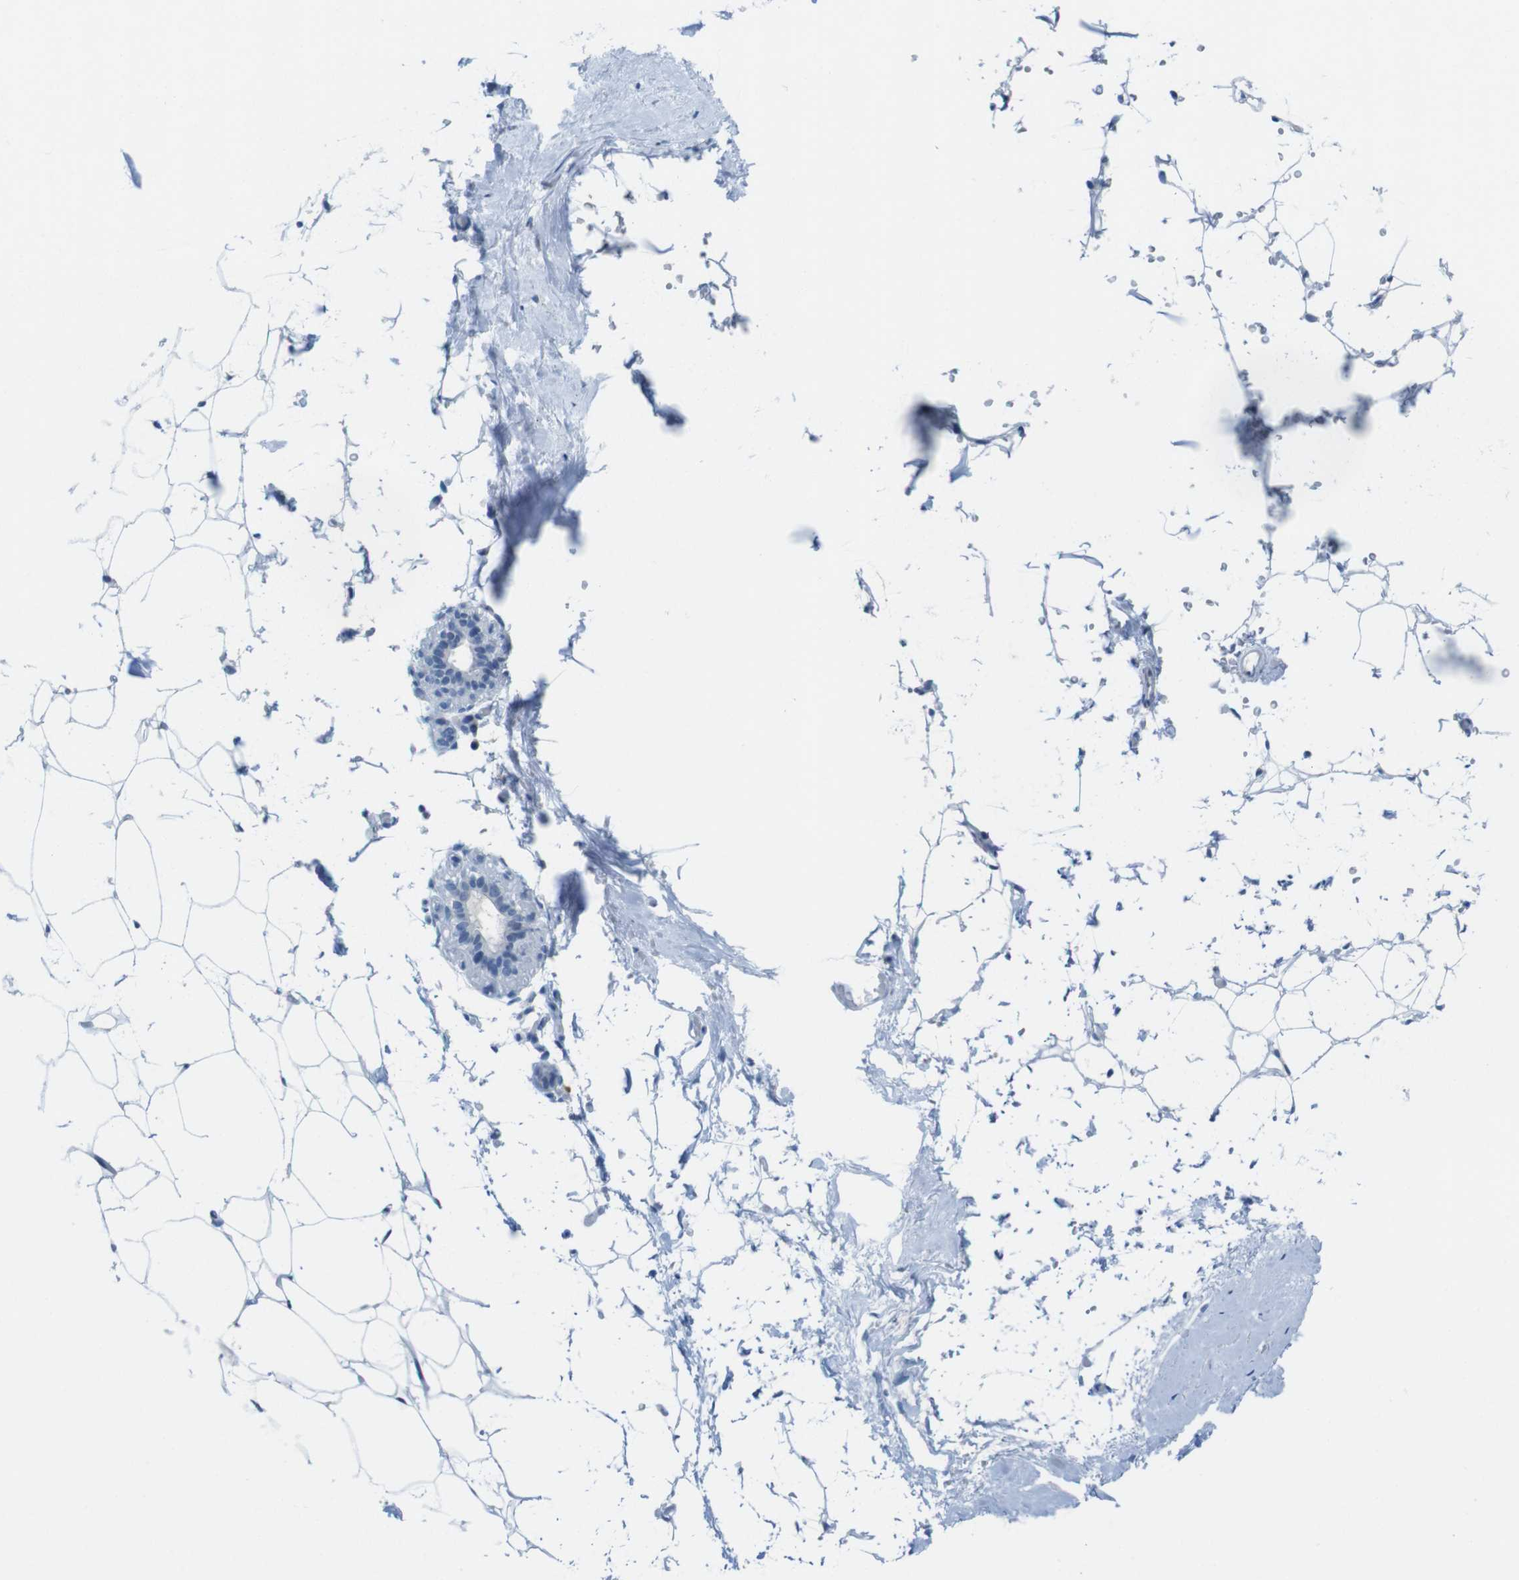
{"staining": {"intensity": "negative", "quantity": "none", "location": "none"}, "tissue": "adipose tissue", "cell_type": "Adipocytes", "image_type": "normal", "snomed": [{"axis": "morphology", "description": "Normal tissue, NOS"}, {"axis": "topography", "description": "Breast"}, {"axis": "topography", "description": "Soft tissue"}], "caption": "This is an immunohistochemistry (IHC) image of unremarkable human adipose tissue. There is no positivity in adipocytes.", "gene": "OPN1SW", "patient": {"sex": "female", "age": 75}}